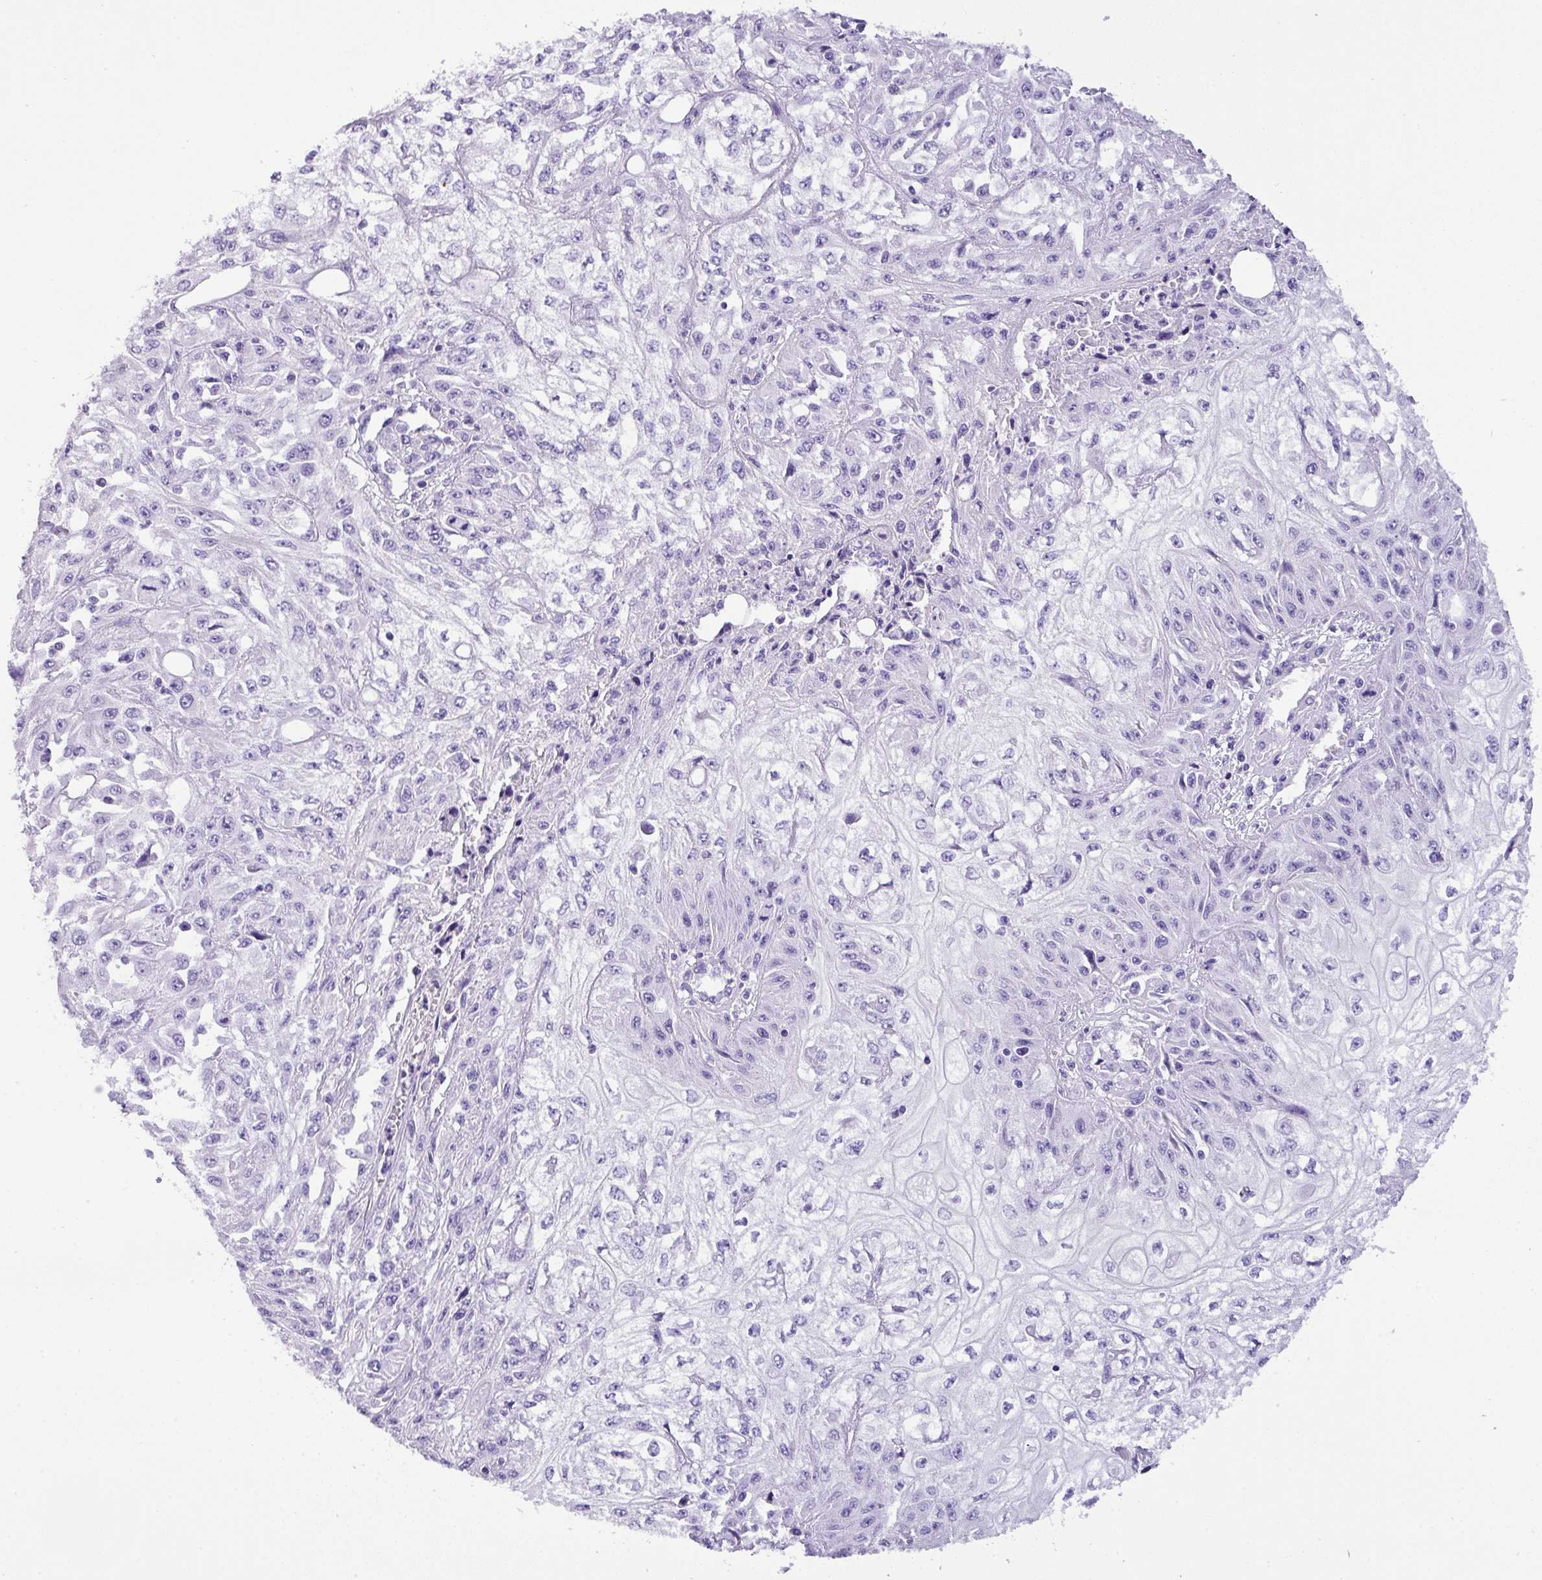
{"staining": {"intensity": "negative", "quantity": "none", "location": "none"}, "tissue": "skin cancer", "cell_type": "Tumor cells", "image_type": "cancer", "snomed": [{"axis": "morphology", "description": "Squamous cell carcinoma, NOS"}, {"axis": "morphology", "description": "Squamous cell carcinoma, metastatic, NOS"}, {"axis": "topography", "description": "Skin"}, {"axis": "topography", "description": "Lymph node"}], "caption": "DAB immunohistochemical staining of human skin cancer reveals no significant staining in tumor cells. The staining is performed using DAB brown chromogen with nuclei counter-stained in using hematoxylin.", "gene": "MUC21", "patient": {"sex": "male", "age": 75}}